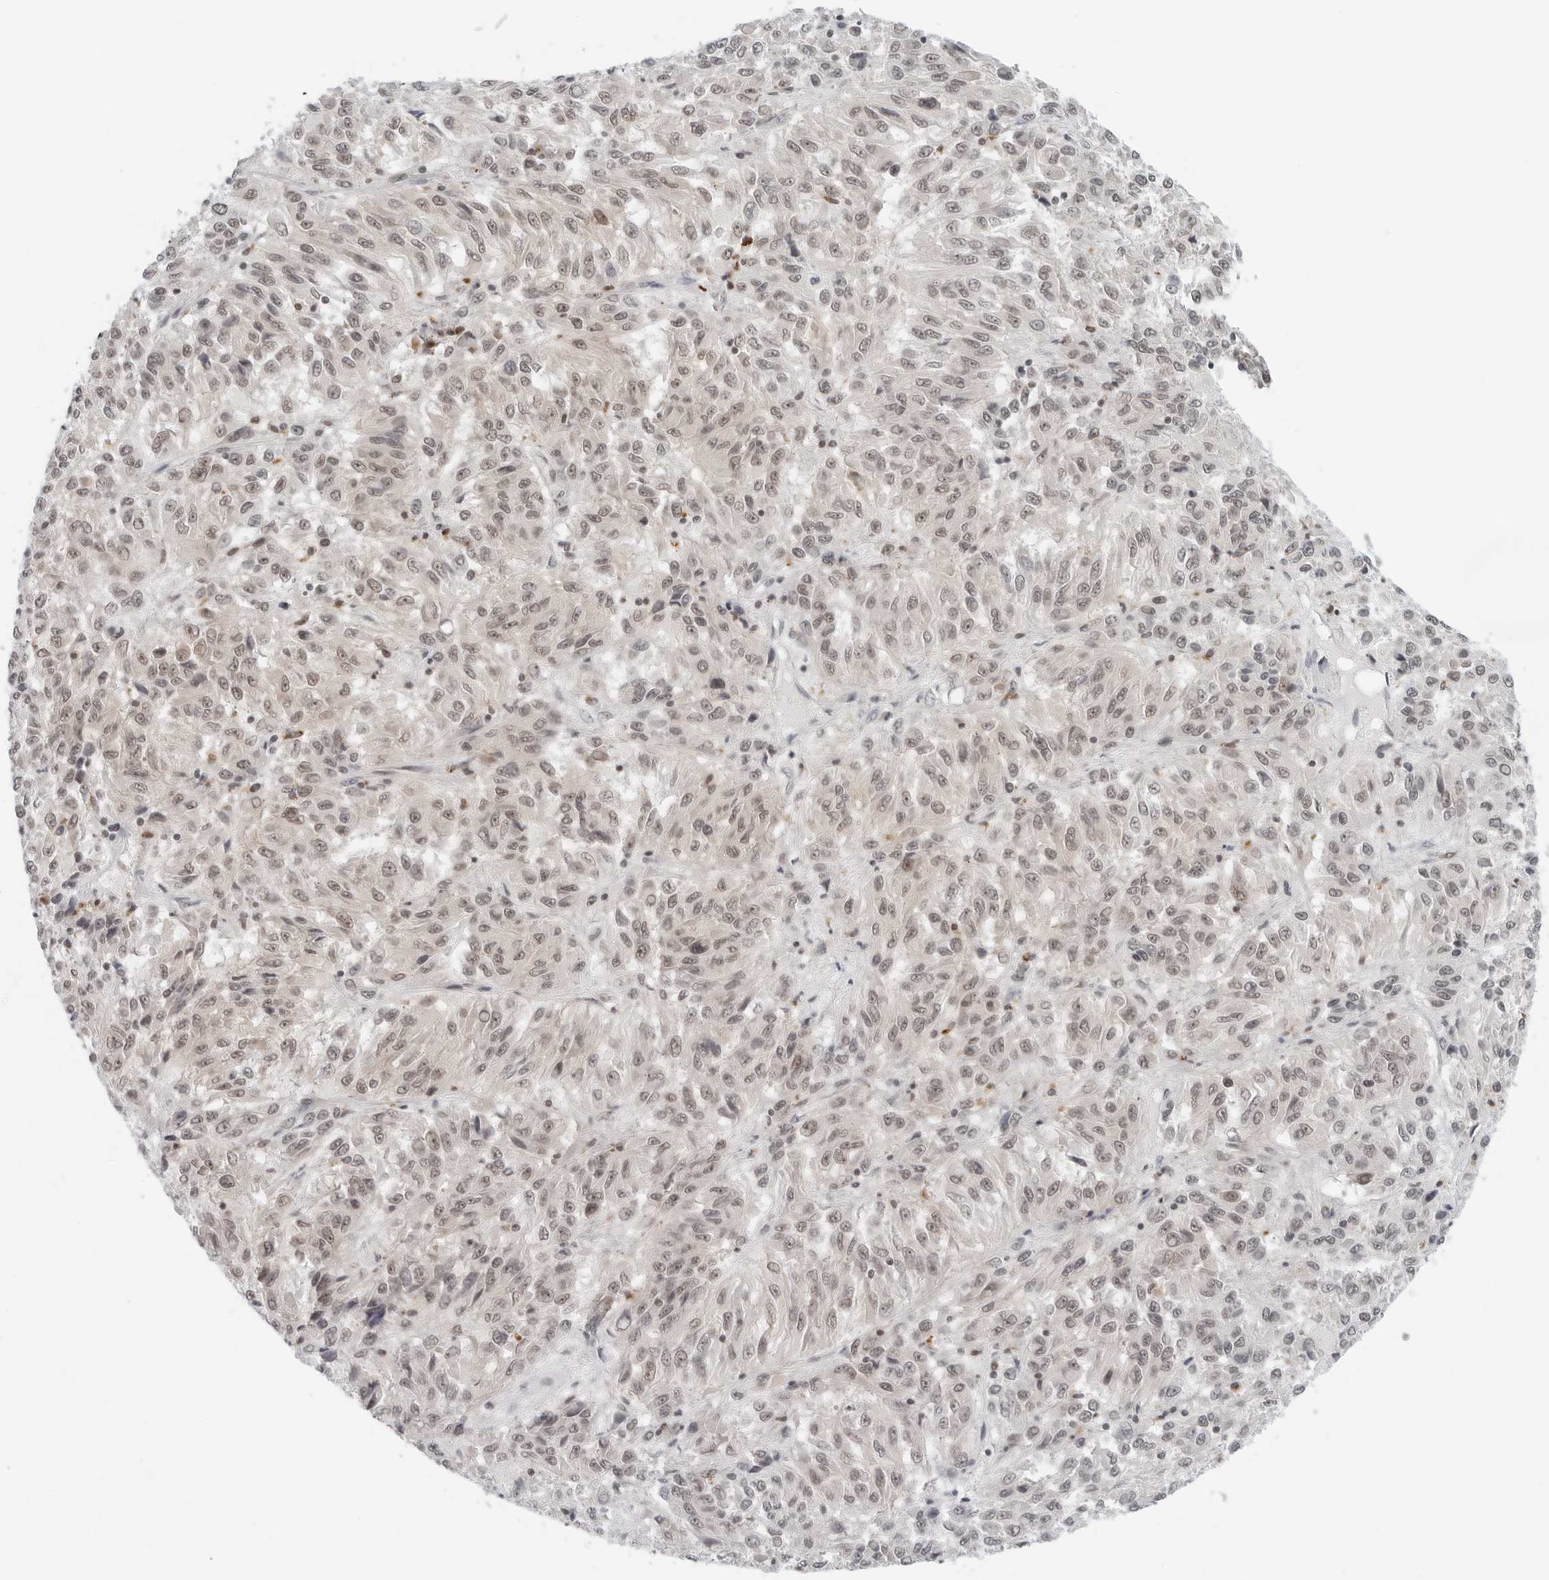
{"staining": {"intensity": "weak", "quantity": "25%-75%", "location": "nuclear"}, "tissue": "melanoma", "cell_type": "Tumor cells", "image_type": "cancer", "snomed": [{"axis": "morphology", "description": "Malignant melanoma, Metastatic site"}, {"axis": "topography", "description": "Lung"}], "caption": "Malignant melanoma (metastatic site) tissue demonstrates weak nuclear expression in approximately 25%-75% of tumor cells", "gene": "TOX4", "patient": {"sex": "male", "age": 64}}